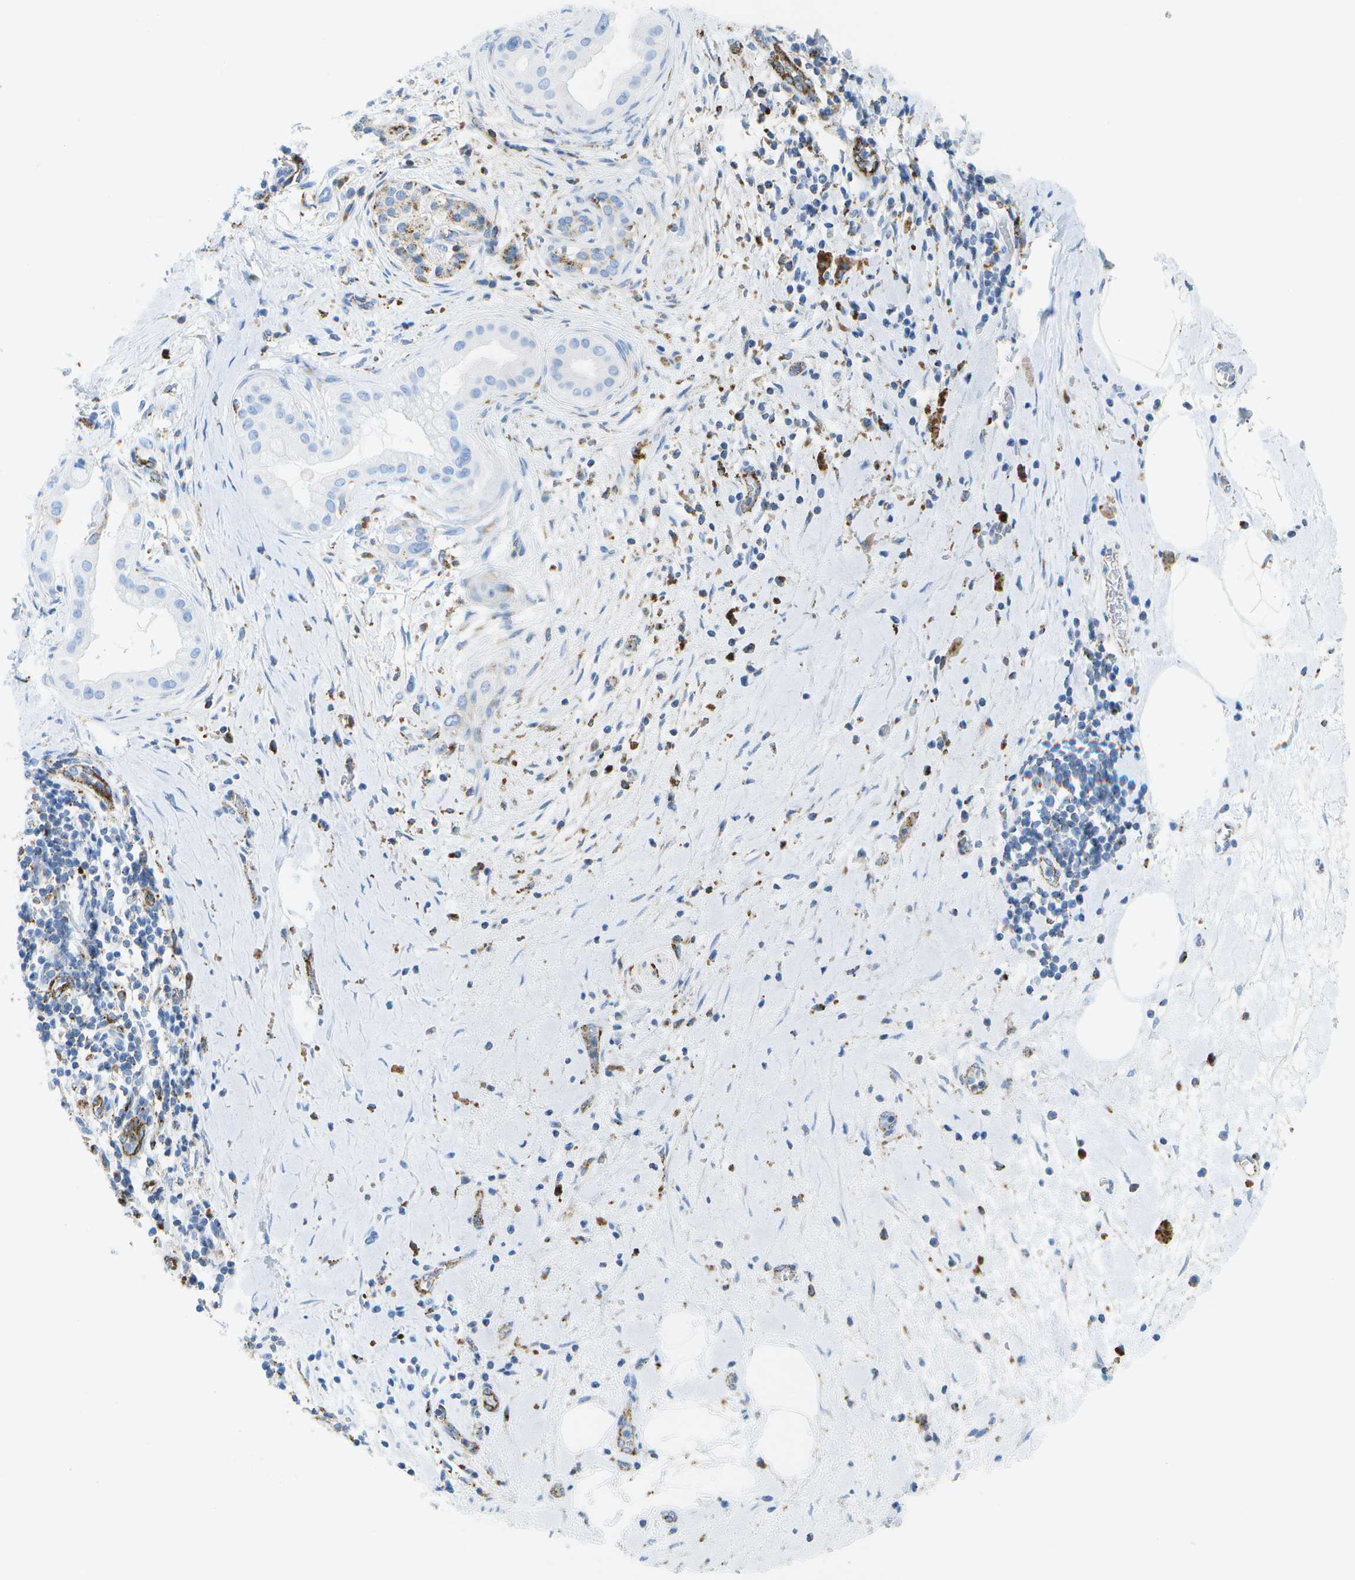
{"staining": {"intensity": "negative", "quantity": "none", "location": "none"}, "tissue": "pancreatic cancer", "cell_type": "Tumor cells", "image_type": "cancer", "snomed": [{"axis": "morphology", "description": "Adenocarcinoma, NOS"}, {"axis": "topography", "description": "Pancreas"}], "caption": "Tumor cells show no significant expression in pancreatic cancer (adenocarcinoma).", "gene": "PRCP", "patient": {"sex": "male", "age": 55}}